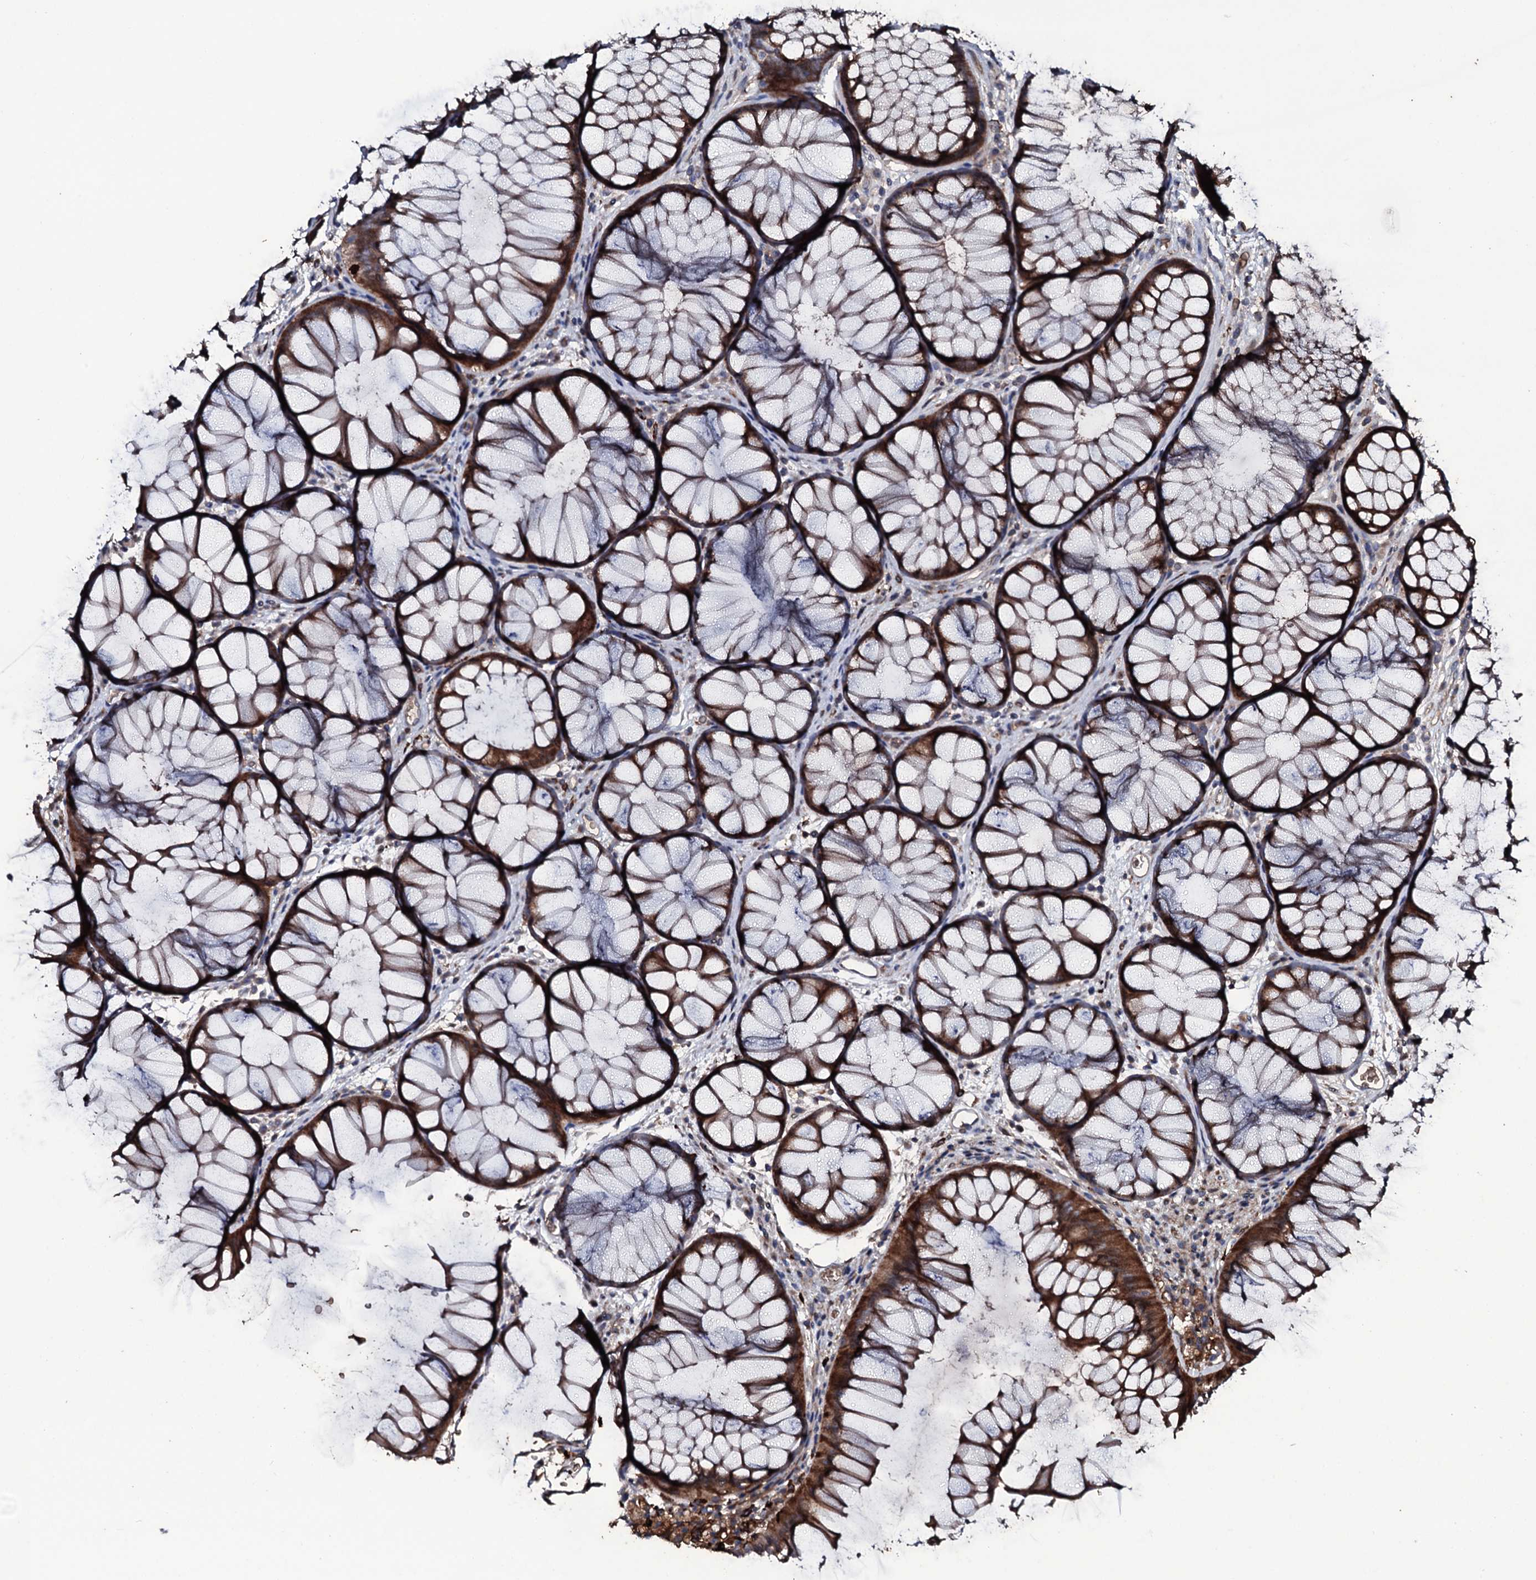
{"staining": {"intensity": "strong", "quantity": ">75%", "location": "cytoplasmic/membranous"}, "tissue": "colon", "cell_type": "Endothelial cells", "image_type": "normal", "snomed": [{"axis": "morphology", "description": "Normal tissue, NOS"}, {"axis": "topography", "description": "Colon"}], "caption": "Protein expression analysis of normal colon shows strong cytoplasmic/membranous staining in about >75% of endothelial cells. Nuclei are stained in blue.", "gene": "ZSWIM8", "patient": {"sex": "female", "age": 82}}